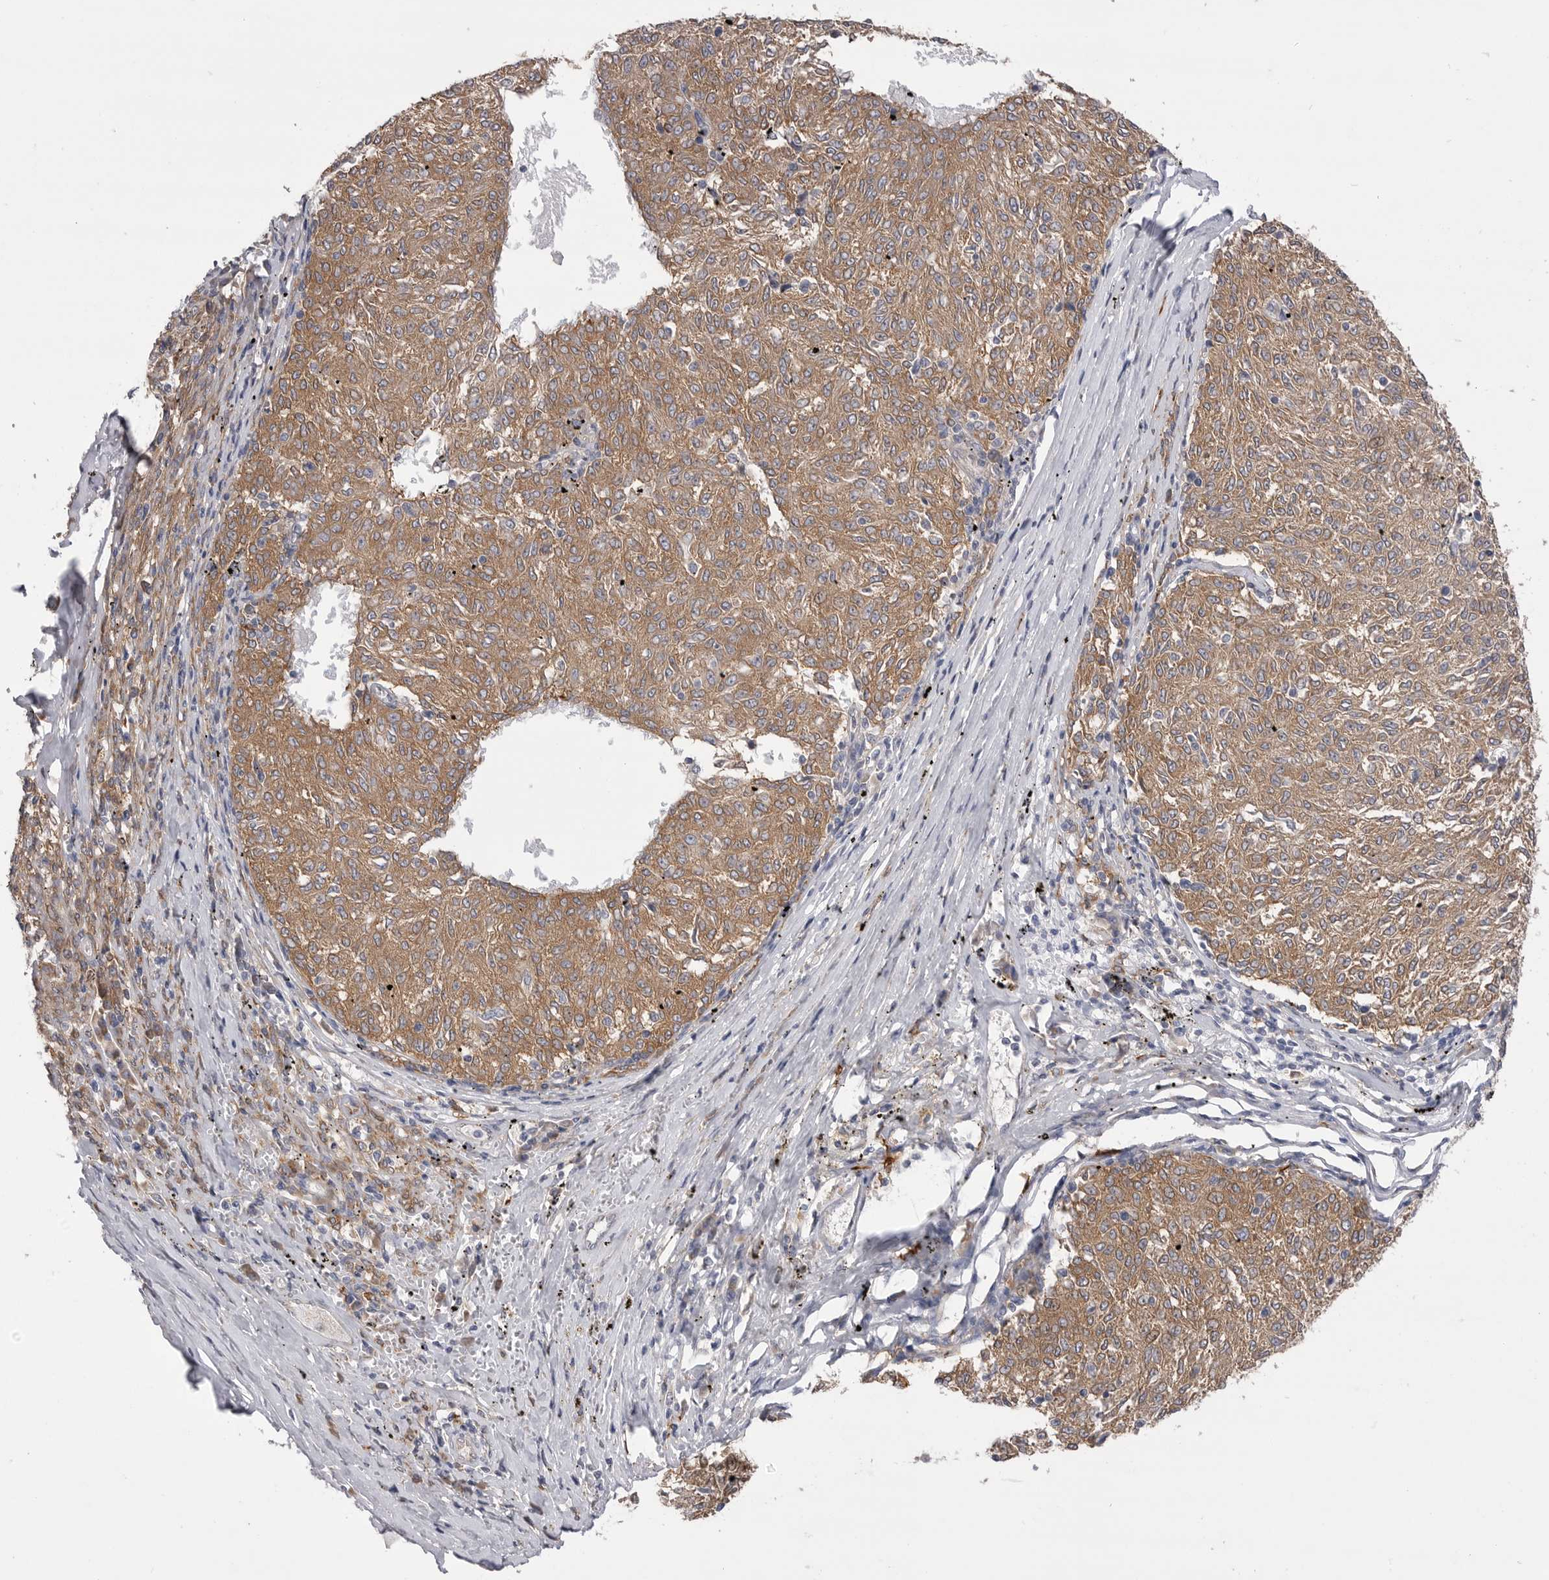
{"staining": {"intensity": "moderate", "quantity": ">75%", "location": "cytoplasmic/membranous"}, "tissue": "melanoma", "cell_type": "Tumor cells", "image_type": "cancer", "snomed": [{"axis": "morphology", "description": "Malignant melanoma, NOS"}, {"axis": "topography", "description": "Skin"}], "caption": "Immunohistochemistry photomicrograph of neoplastic tissue: melanoma stained using immunohistochemistry (IHC) exhibits medium levels of moderate protein expression localized specifically in the cytoplasmic/membranous of tumor cells, appearing as a cytoplasmic/membranous brown color.", "gene": "VAC14", "patient": {"sex": "female", "age": 72}}